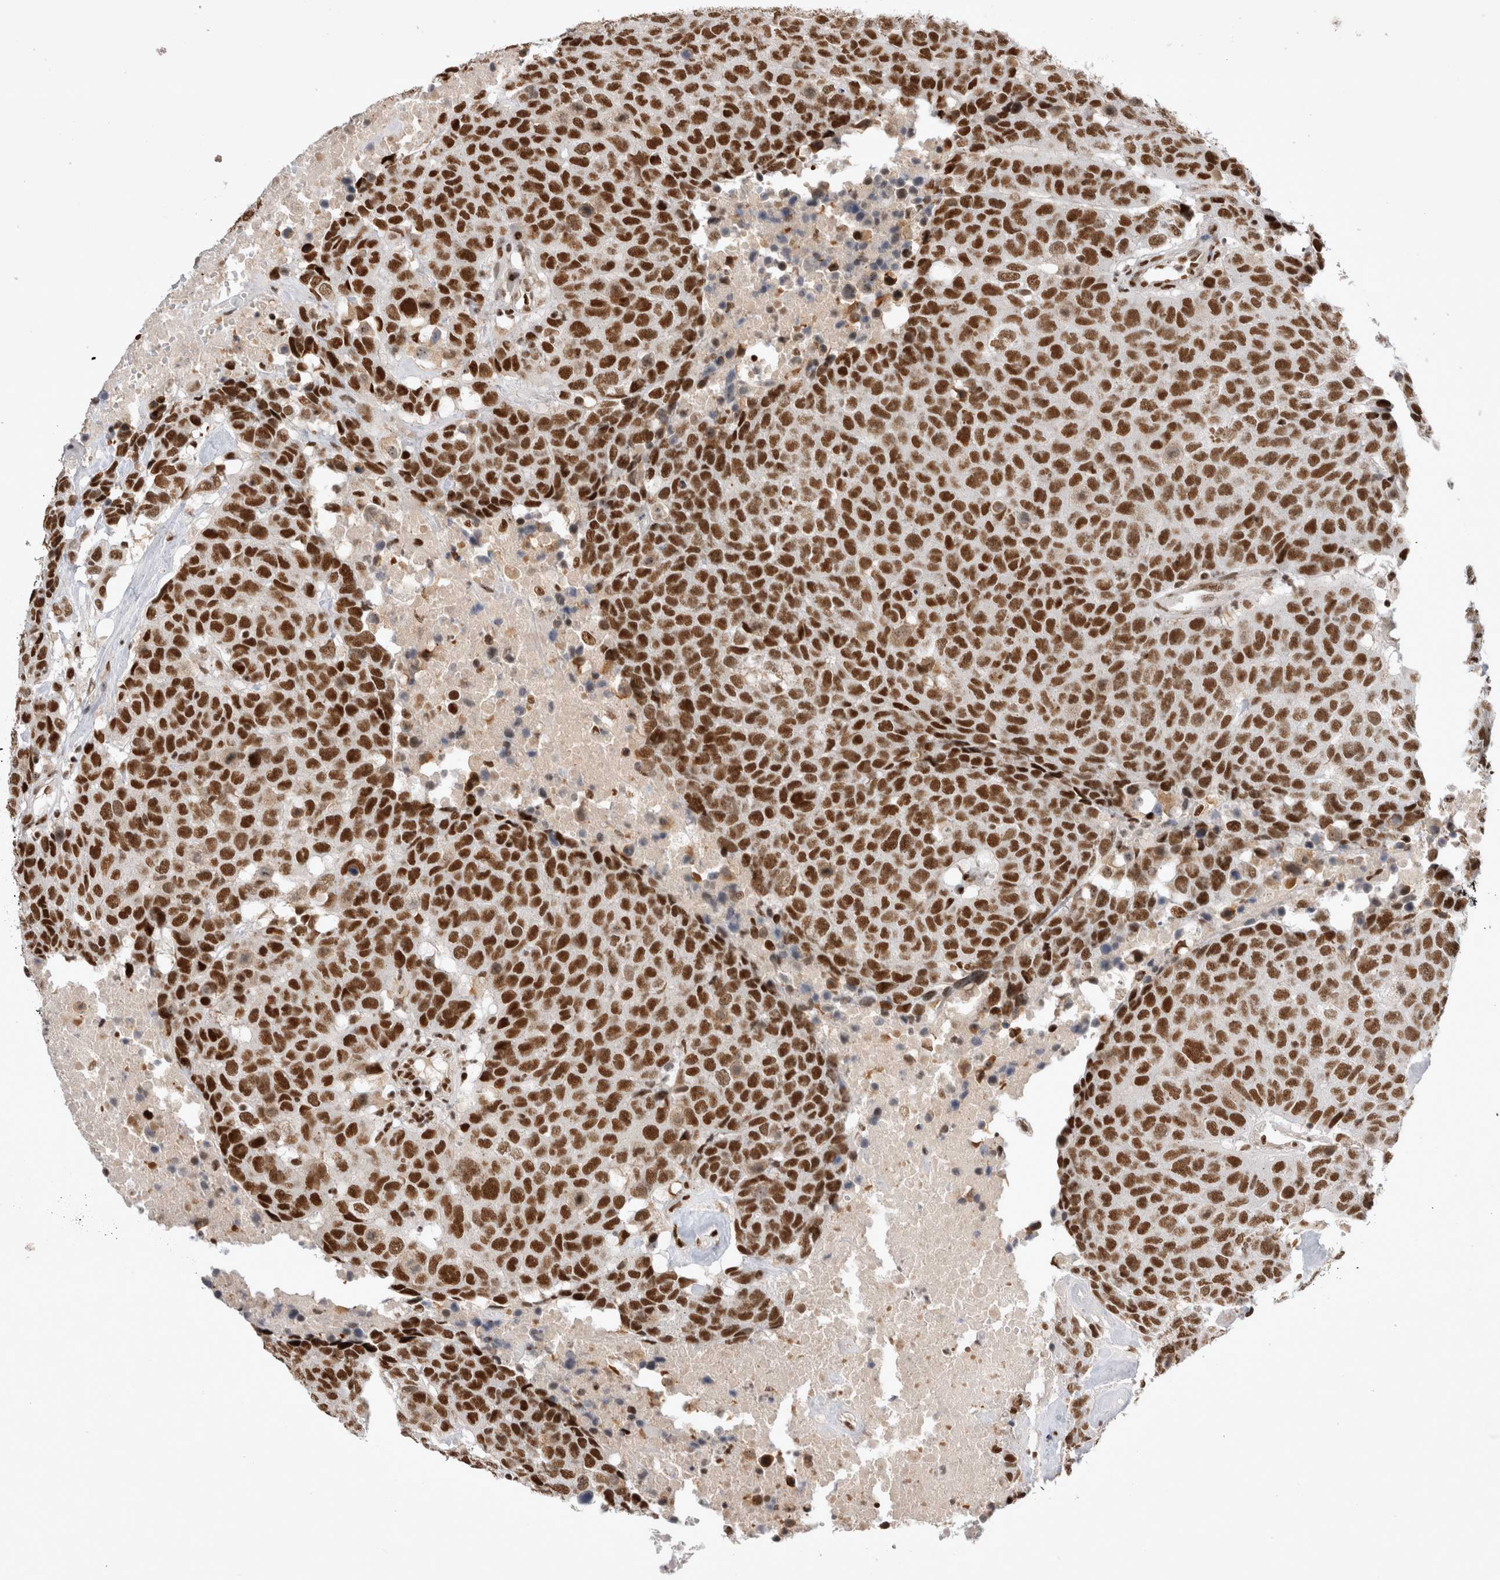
{"staining": {"intensity": "strong", "quantity": ">75%", "location": "nuclear"}, "tissue": "head and neck cancer", "cell_type": "Tumor cells", "image_type": "cancer", "snomed": [{"axis": "morphology", "description": "Squamous cell carcinoma, NOS"}, {"axis": "topography", "description": "Head-Neck"}], "caption": "Human squamous cell carcinoma (head and neck) stained with a protein marker exhibits strong staining in tumor cells.", "gene": "EYA2", "patient": {"sex": "male", "age": 66}}